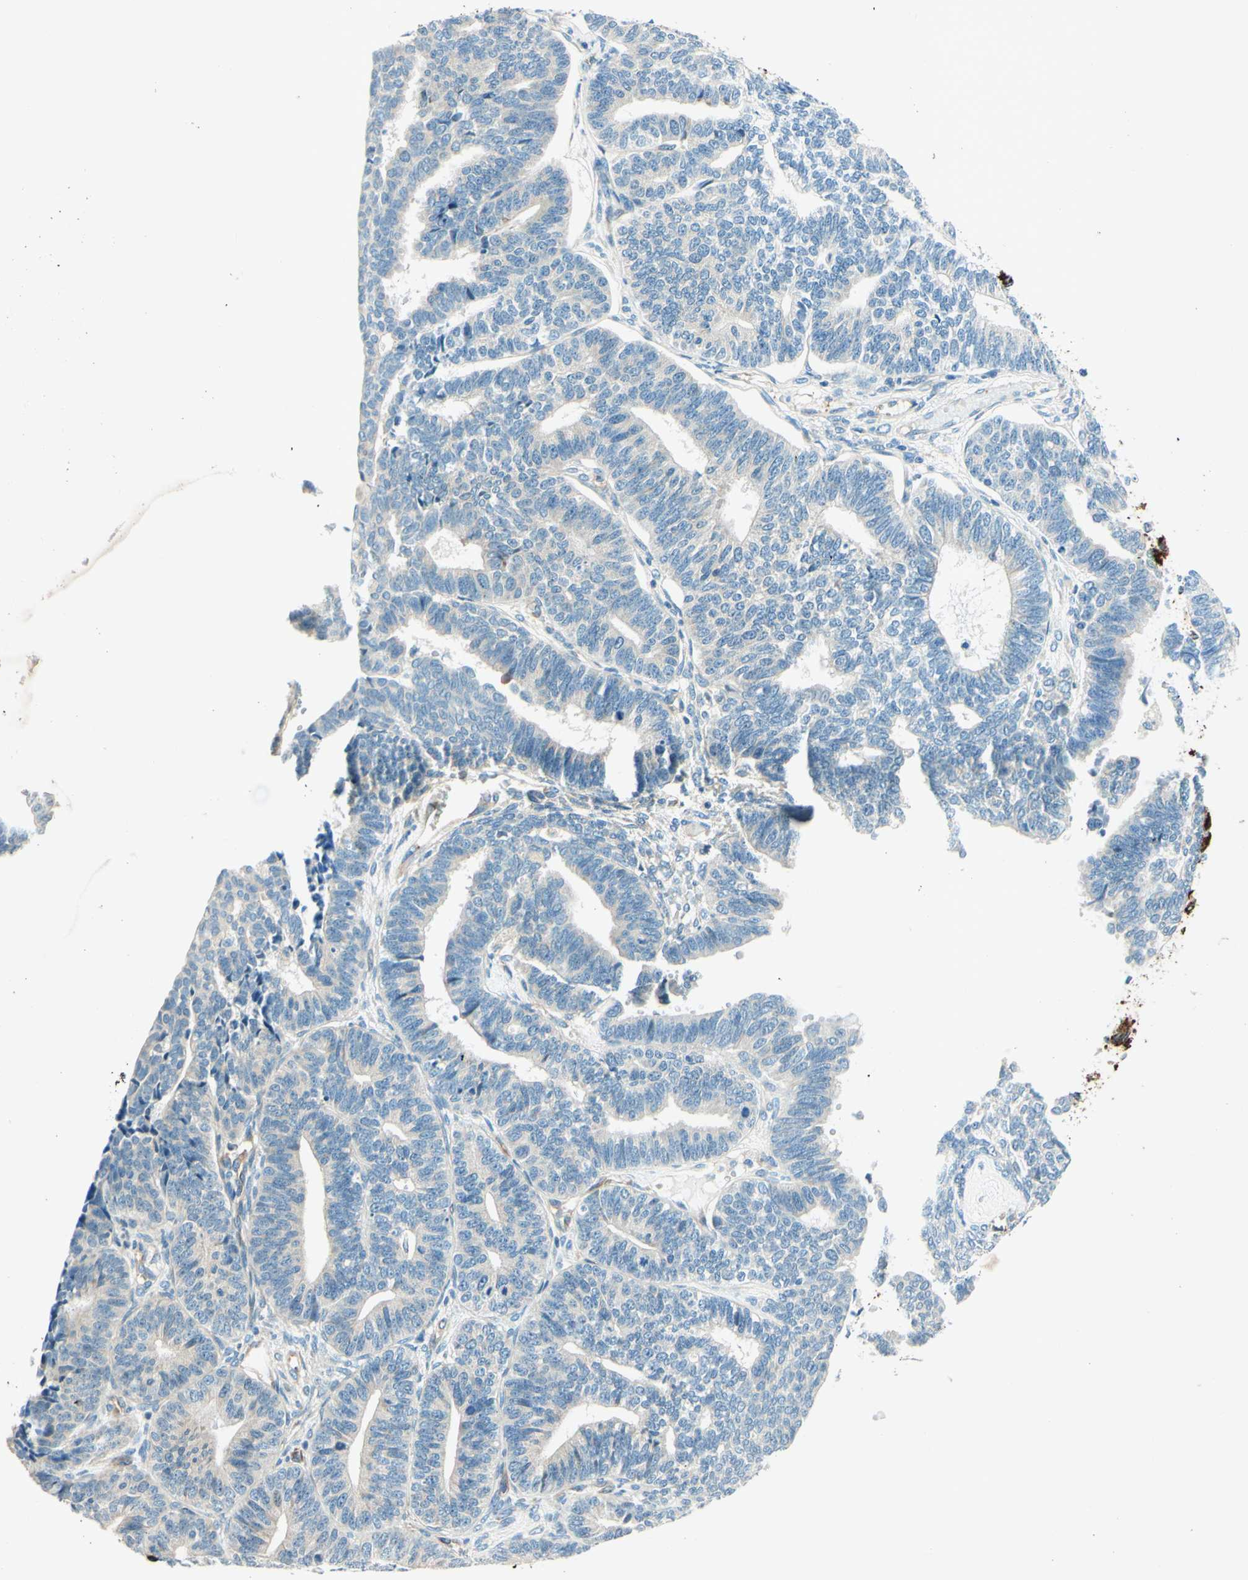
{"staining": {"intensity": "negative", "quantity": "none", "location": "none"}, "tissue": "endometrial cancer", "cell_type": "Tumor cells", "image_type": "cancer", "snomed": [{"axis": "morphology", "description": "Adenocarcinoma, NOS"}, {"axis": "topography", "description": "Endometrium"}], "caption": "Tumor cells show no significant positivity in endometrial cancer.", "gene": "TAOK2", "patient": {"sex": "female", "age": 70}}